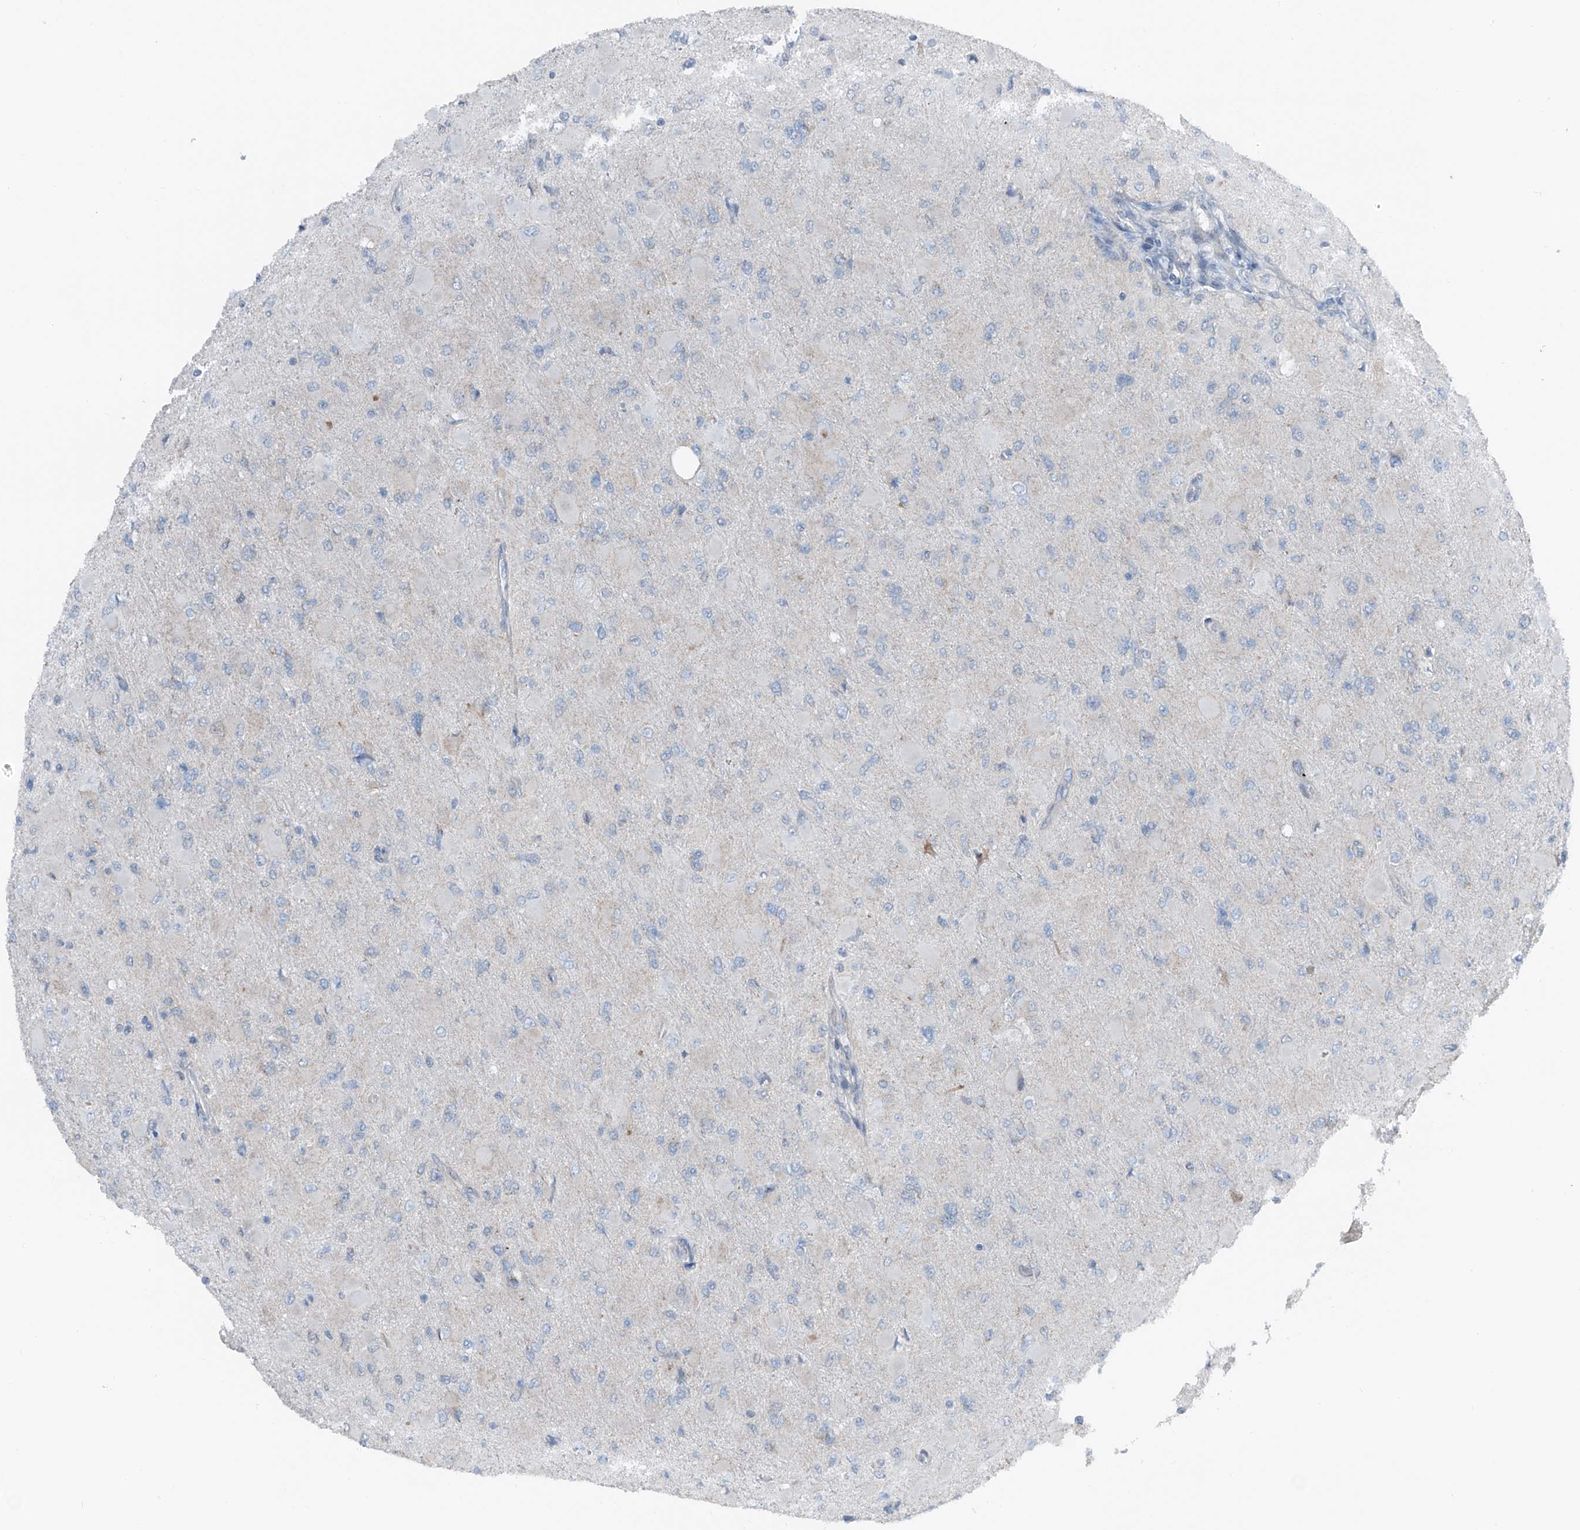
{"staining": {"intensity": "negative", "quantity": "none", "location": "none"}, "tissue": "glioma", "cell_type": "Tumor cells", "image_type": "cancer", "snomed": [{"axis": "morphology", "description": "Glioma, malignant, High grade"}, {"axis": "topography", "description": "Cerebral cortex"}], "caption": "DAB immunohistochemical staining of glioma displays no significant positivity in tumor cells.", "gene": "DYRK1B", "patient": {"sex": "female", "age": 36}}